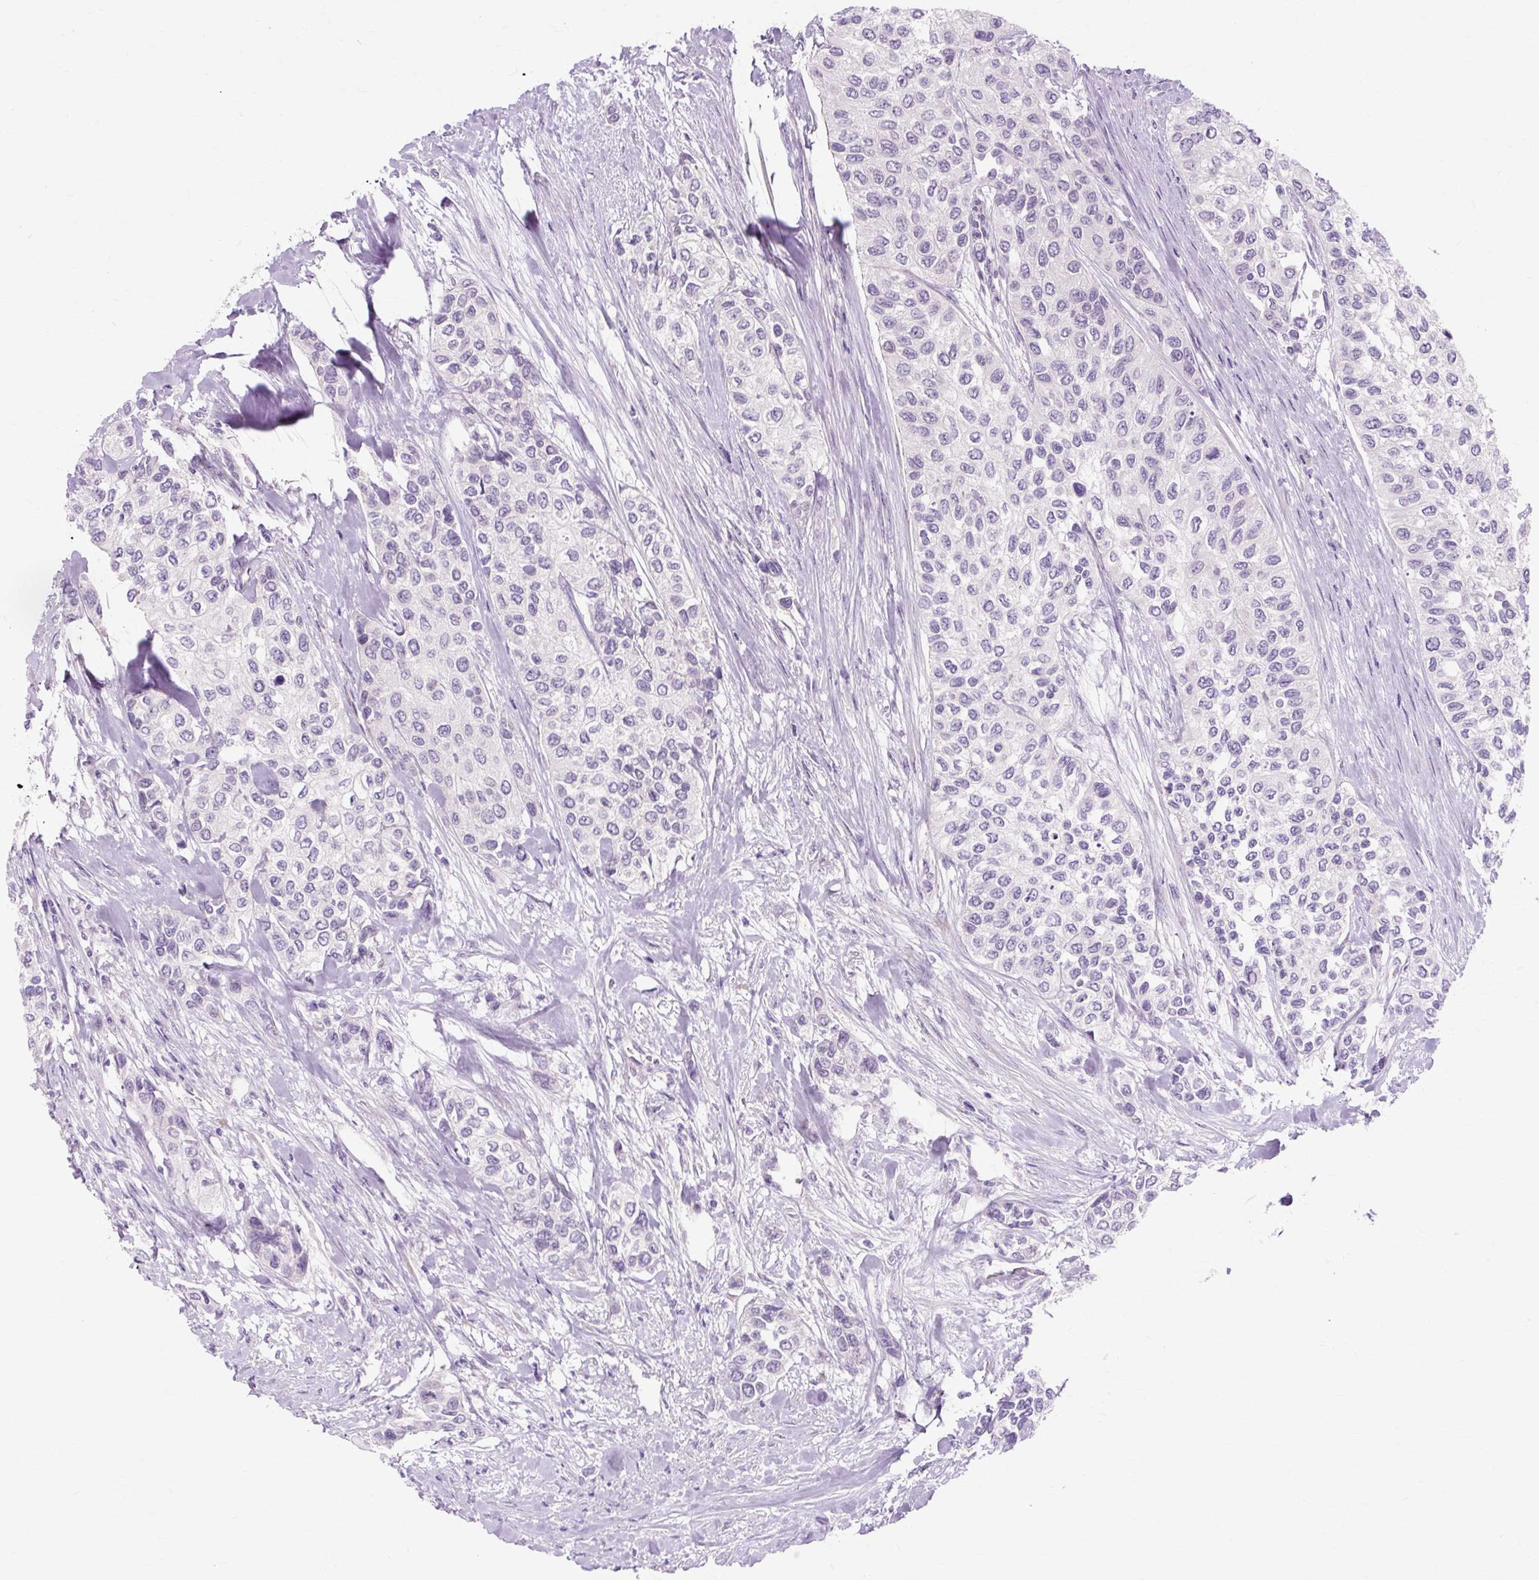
{"staining": {"intensity": "negative", "quantity": "none", "location": "none"}, "tissue": "urothelial cancer", "cell_type": "Tumor cells", "image_type": "cancer", "snomed": [{"axis": "morphology", "description": "Normal tissue, NOS"}, {"axis": "morphology", "description": "Urothelial carcinoma, High grade"}, {"axis": "topography", "description": "Vascular tissue"}, {"axis": "topography", "description": "Urinary bladder"}], "caption": "Urothelial carcinoma (high-grade) was stained to show a protein in brown. There is no significant positivity in tumor cells.", "gene": "ZNF35", "patient": {"sex": "female", "age": 56}}